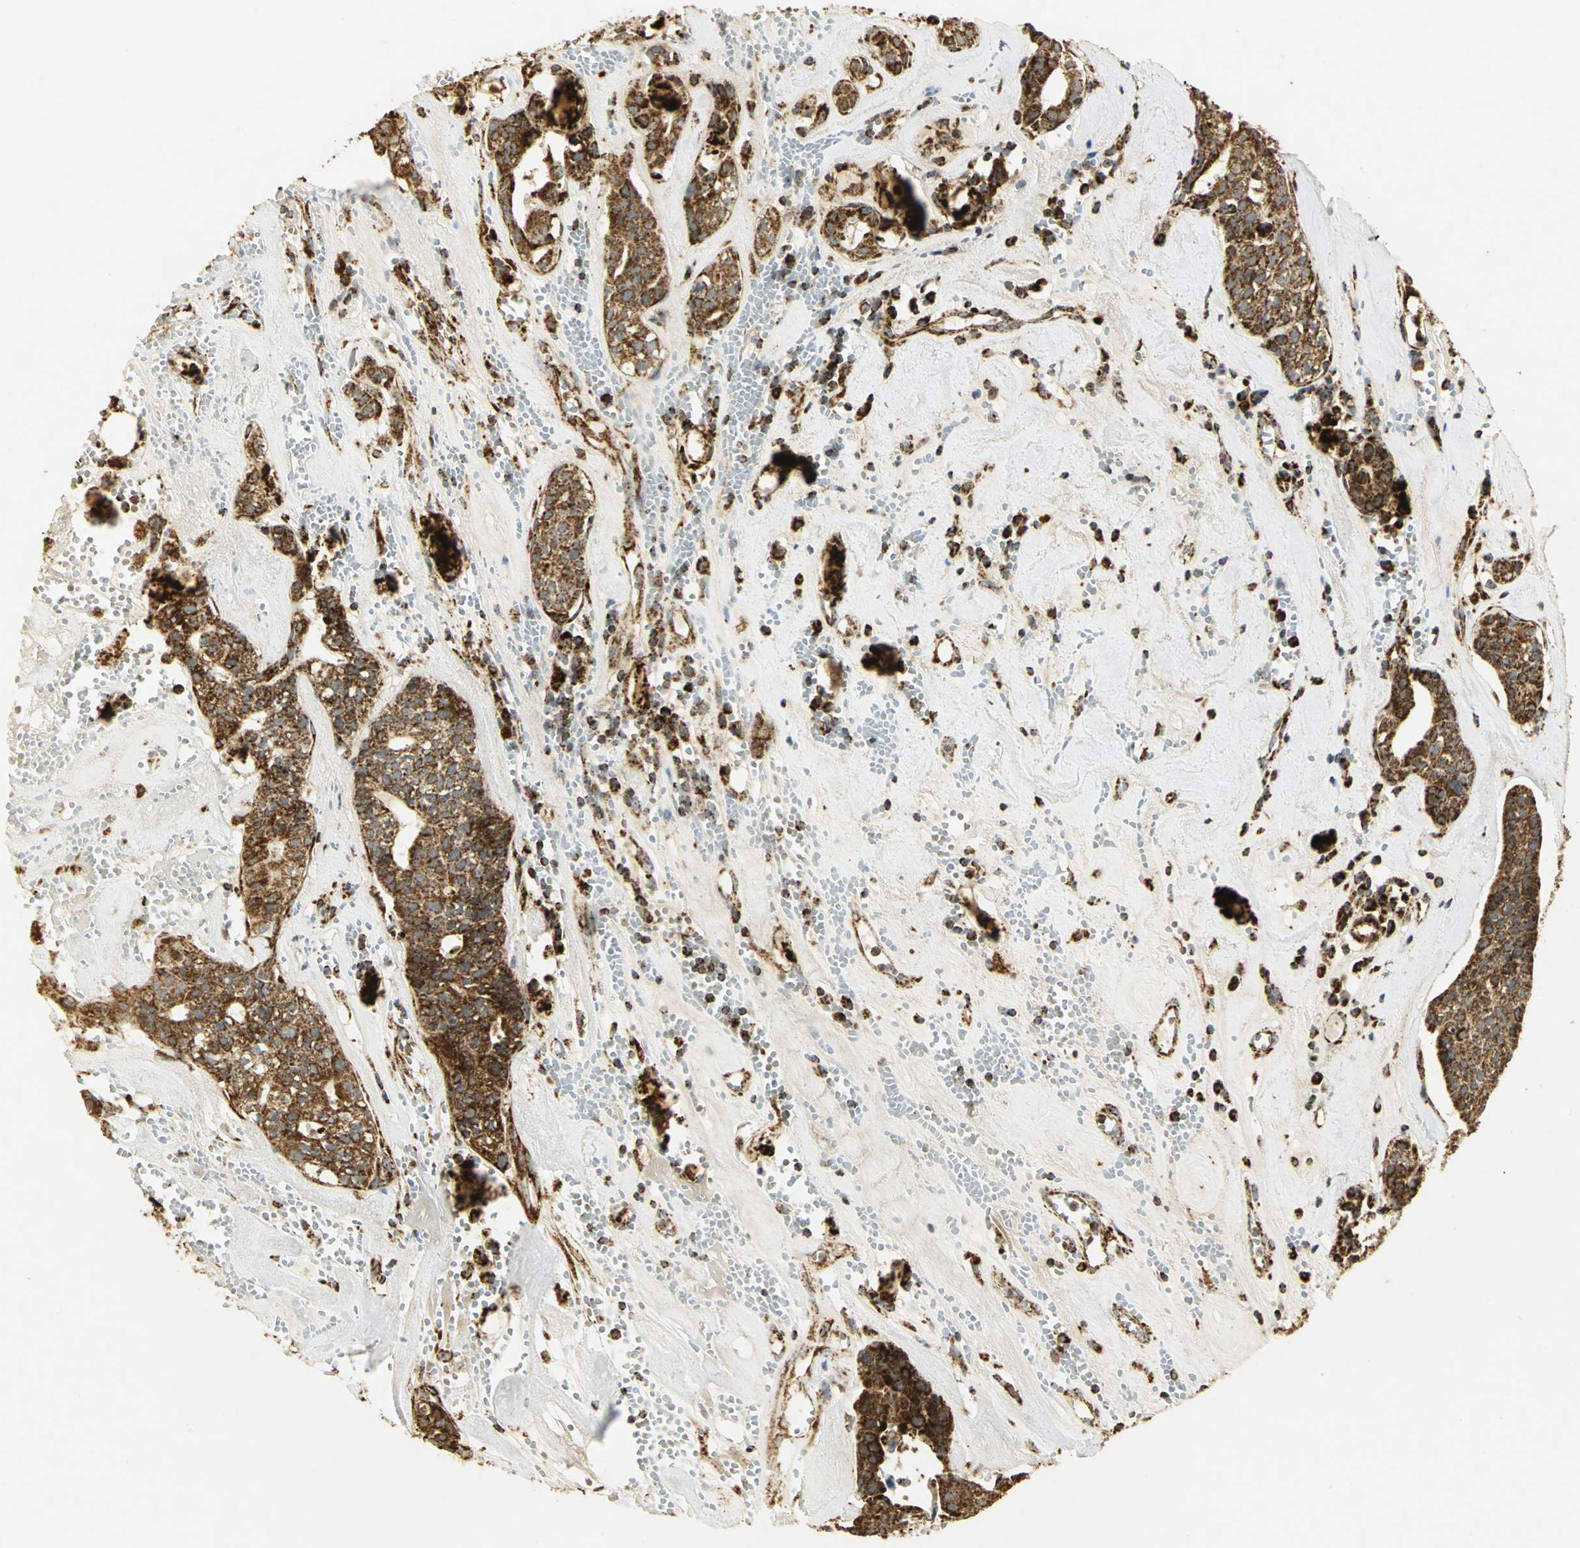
{"staining": {"intensity": "strong", "quantity": ">75%", "location": "cytoplasmic/membranous"}, "tissue": "head and neck cancer", "cell_type": "Tumor cells", "image_type": "cancer", "snomed": [{"axis": "morphology", "description": "Adenocarcinoma, NOS"}, {"axis": "topography", "description": "Salivary gland"}, {"axis": "topography", "description": "Head-Neck"}], "caption": "Brown immunohistochemical staining in adenocarcinoma (head and neck) reveals strong cytoplasmic/membranous expression in about >75% of tumor cells.", "gene": "VDAC1", "patient": {"sex": "female", "age": 65}}